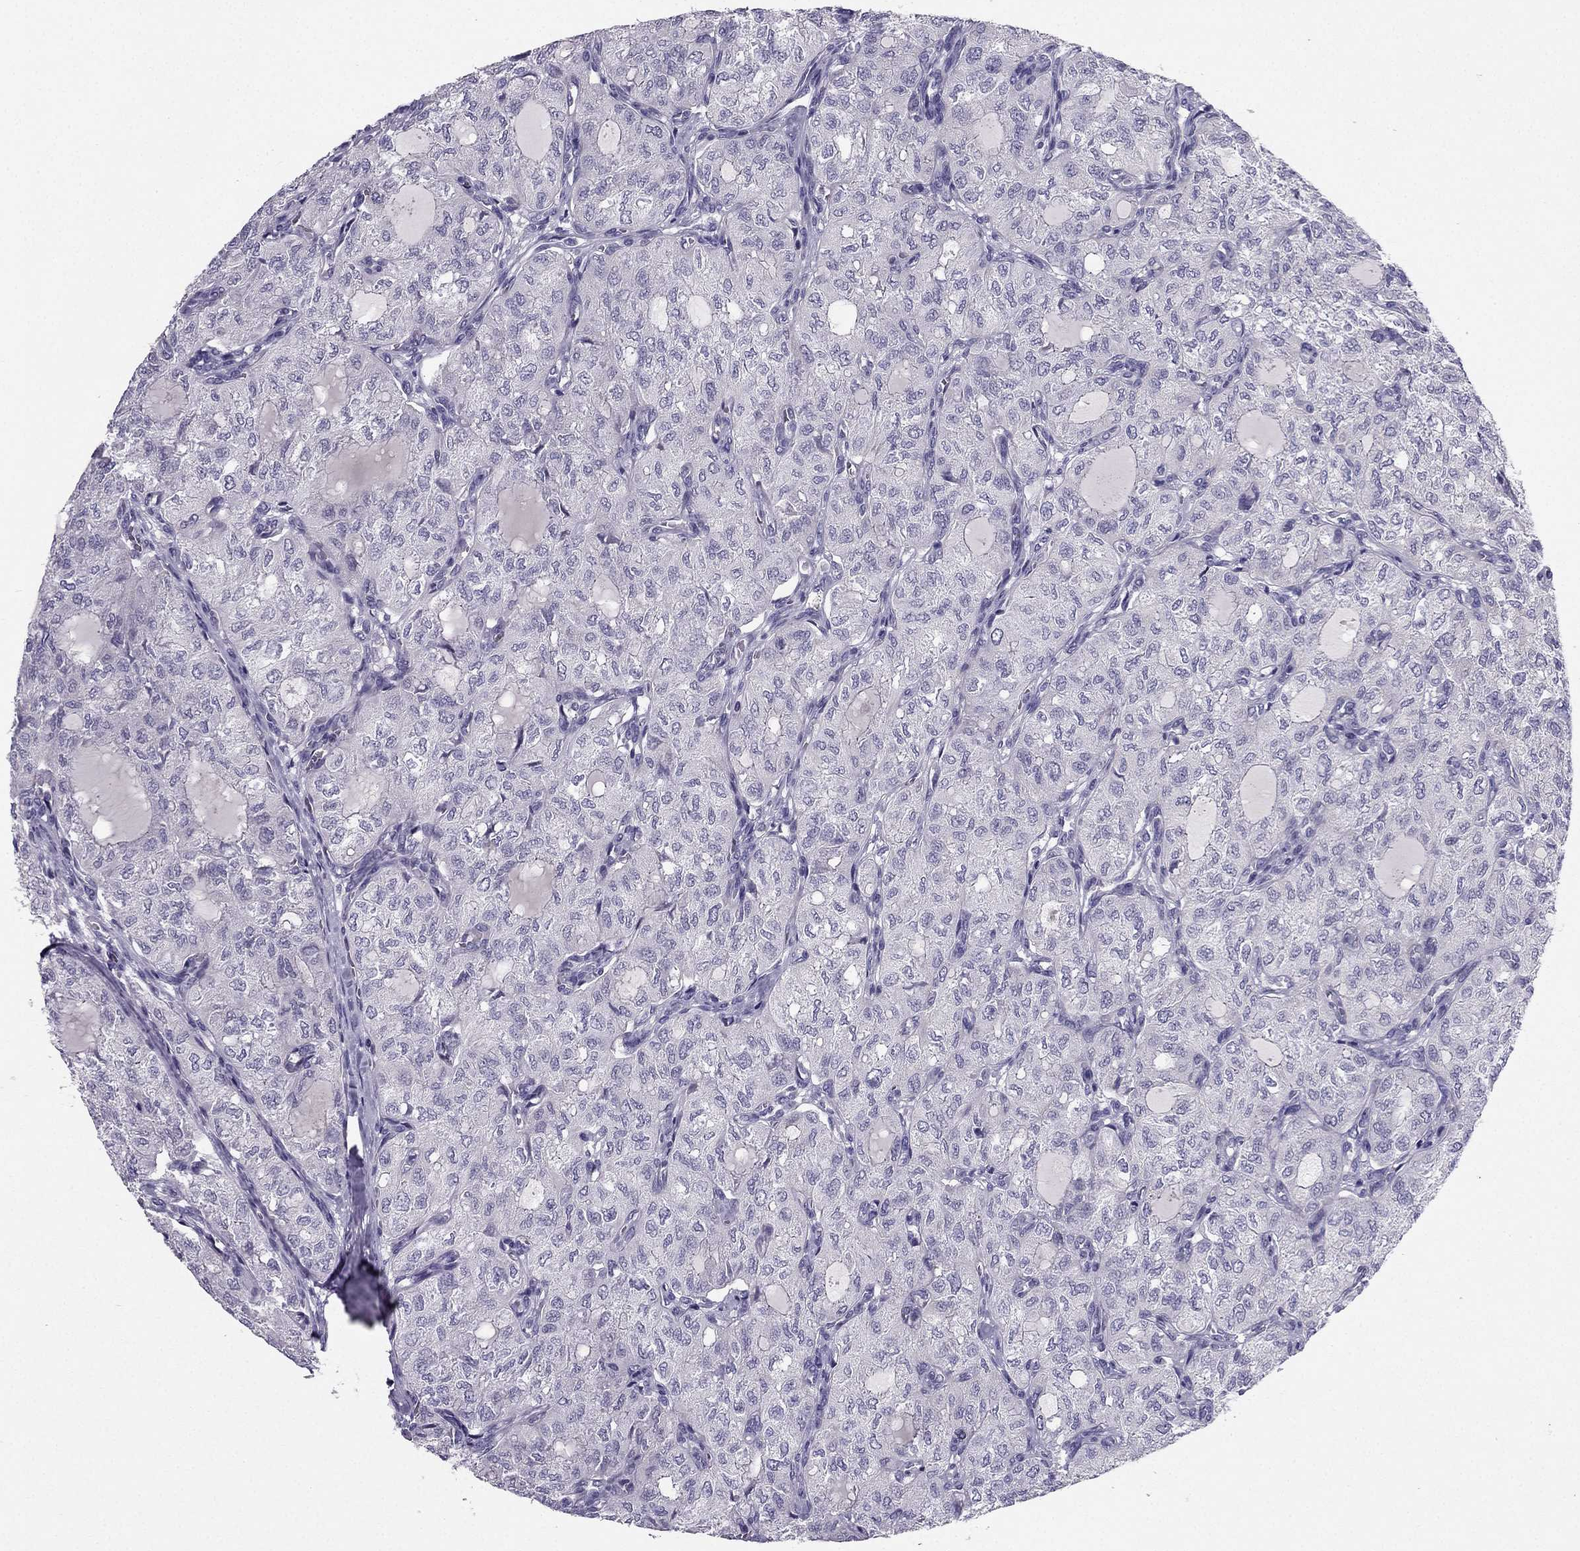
{"staining": {"intensity": "negative", "quantity": "none", "location": "none"}, "tissue": "thyroid cancer", "cell_type": "Tumor cells", "image_type": "cancer", "snomed": [{"axis": "morphology", "description": "Follicular adenoma carcinoma, NOS"}, {"axis": "topography", "description": "Thyroid gland"}], "caption": "Micrograph shows no significant protein staining in tumor cells of thyroid cancer (follicular adenoma carcinoma). (DAB (3,3'-diaminobenzidine) IHC visualized using brightfield microscopy, high magnification).", "gene": "SYT5", "patient": {"sex": "male", "age": 75}}